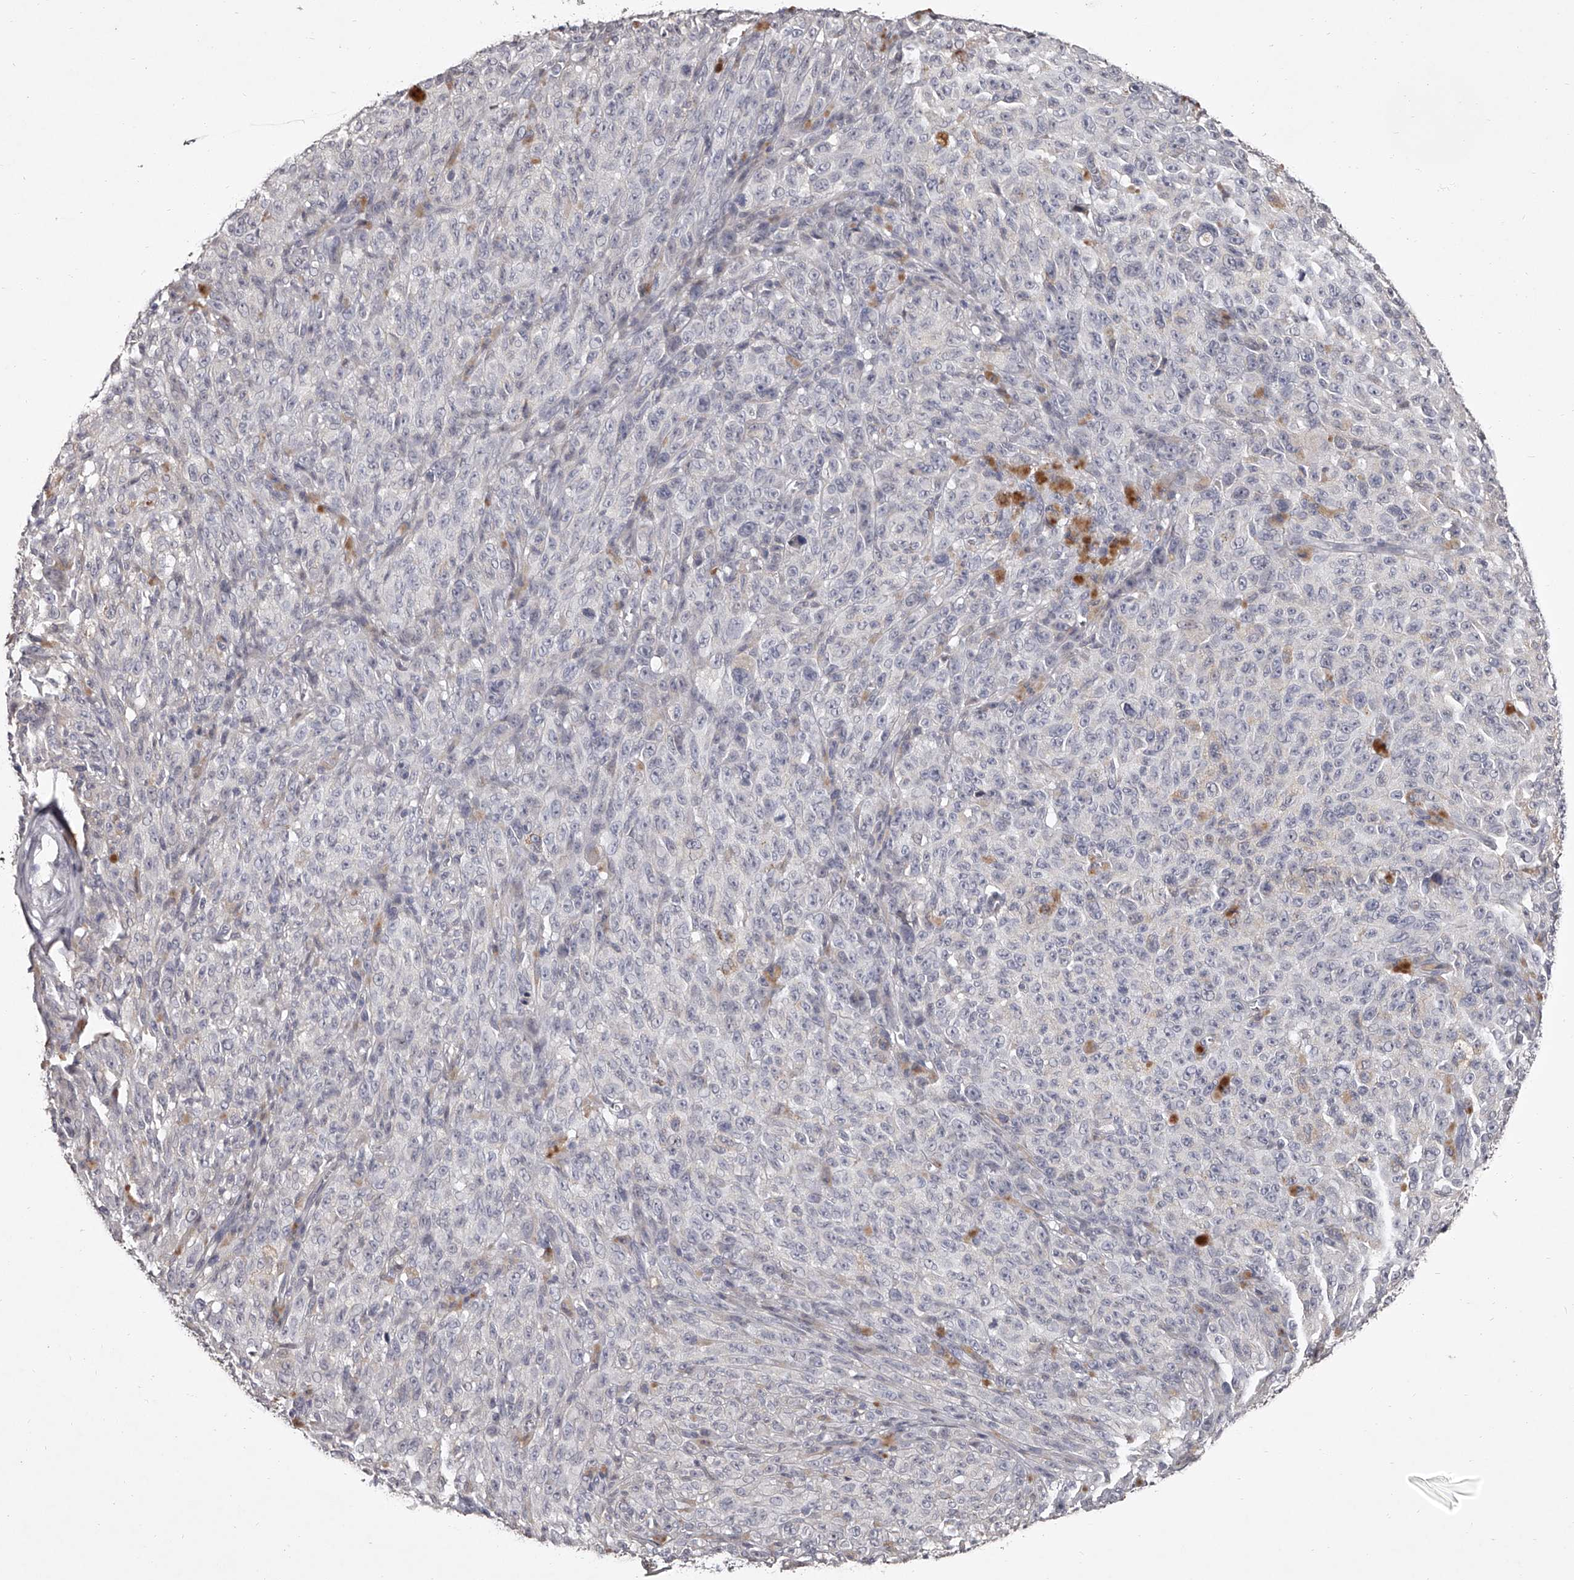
{"staining": {"intensity": "negative", "quantity": "none", "location": "none"}, "tissue": "melanoma", "cell_type": "Tumor cells", "image_type": "cancer", "snomed": [{"axis": "morphology", "description": "Malignant melanoma, NOS"}, {"axis": "topography", "description": "Skin"}], "caption": "DAB immunohistochemical staining of melanoma exhibits no significant positivity in tumor cells.", "gene": "NT5DC1", "patient": {"sex": "female", "age": 82}}